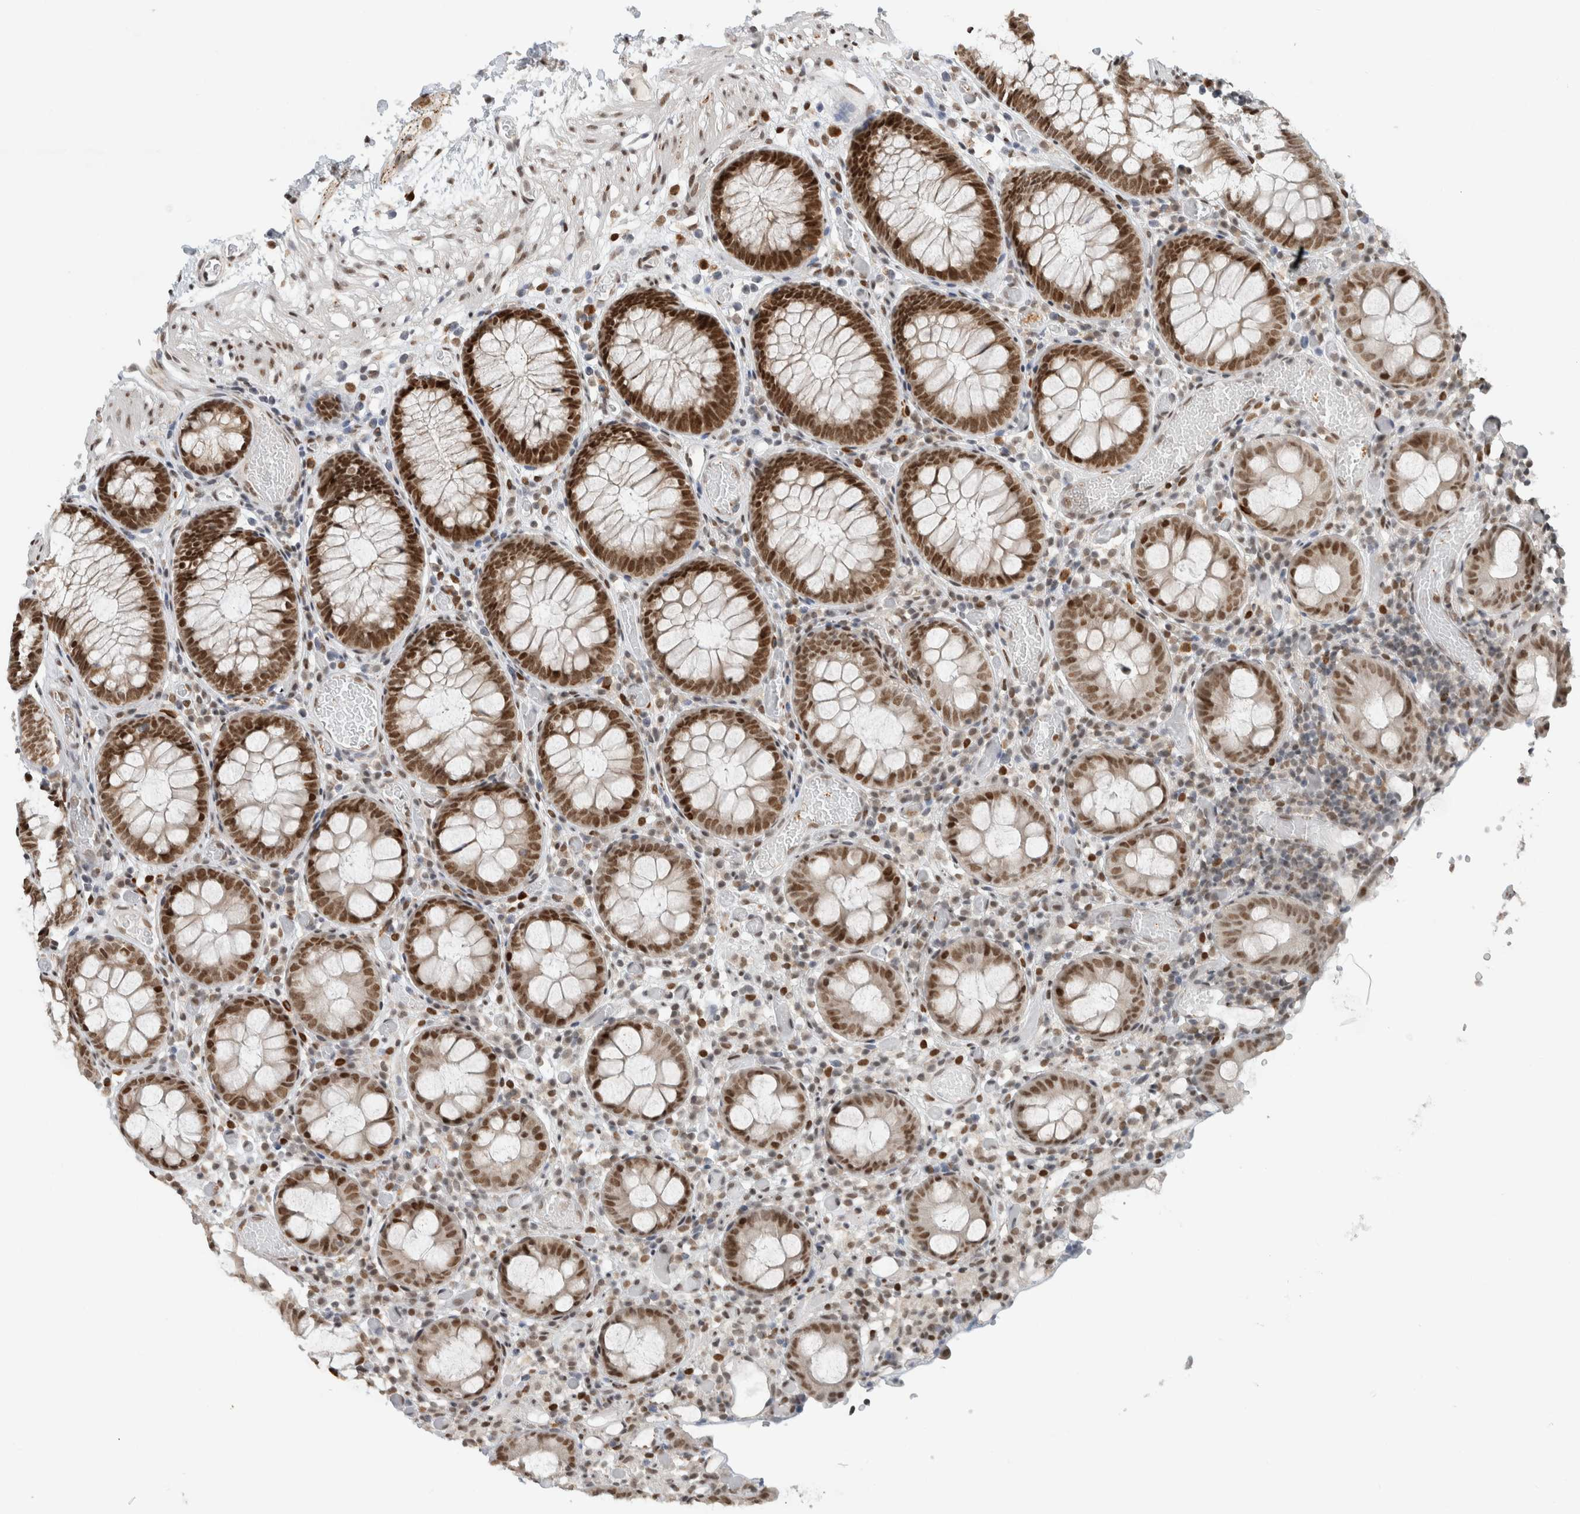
{"staining": {"intensity": "moderate", "quantity": ">75%", "location": "nuclear"}, "tissue": "colon", "cell_type": "Endothelial cells", "image_type": "normal", "snomed": [{"axis": "morphology", "description": "Normal tissue, NOS"}, {"axis": "topography", "description": "Colon"}], "caption": "Protein analysis of benign colon exhibits moderate nuclear positivity in about >75% of endothelial cells. Using DAB (brown) and hematoxylin (blue) stains, captured at high magnification using brightfield microscopy.", "gene": "HNRNPR", "patient": {"sex": "male", "age": 14}}